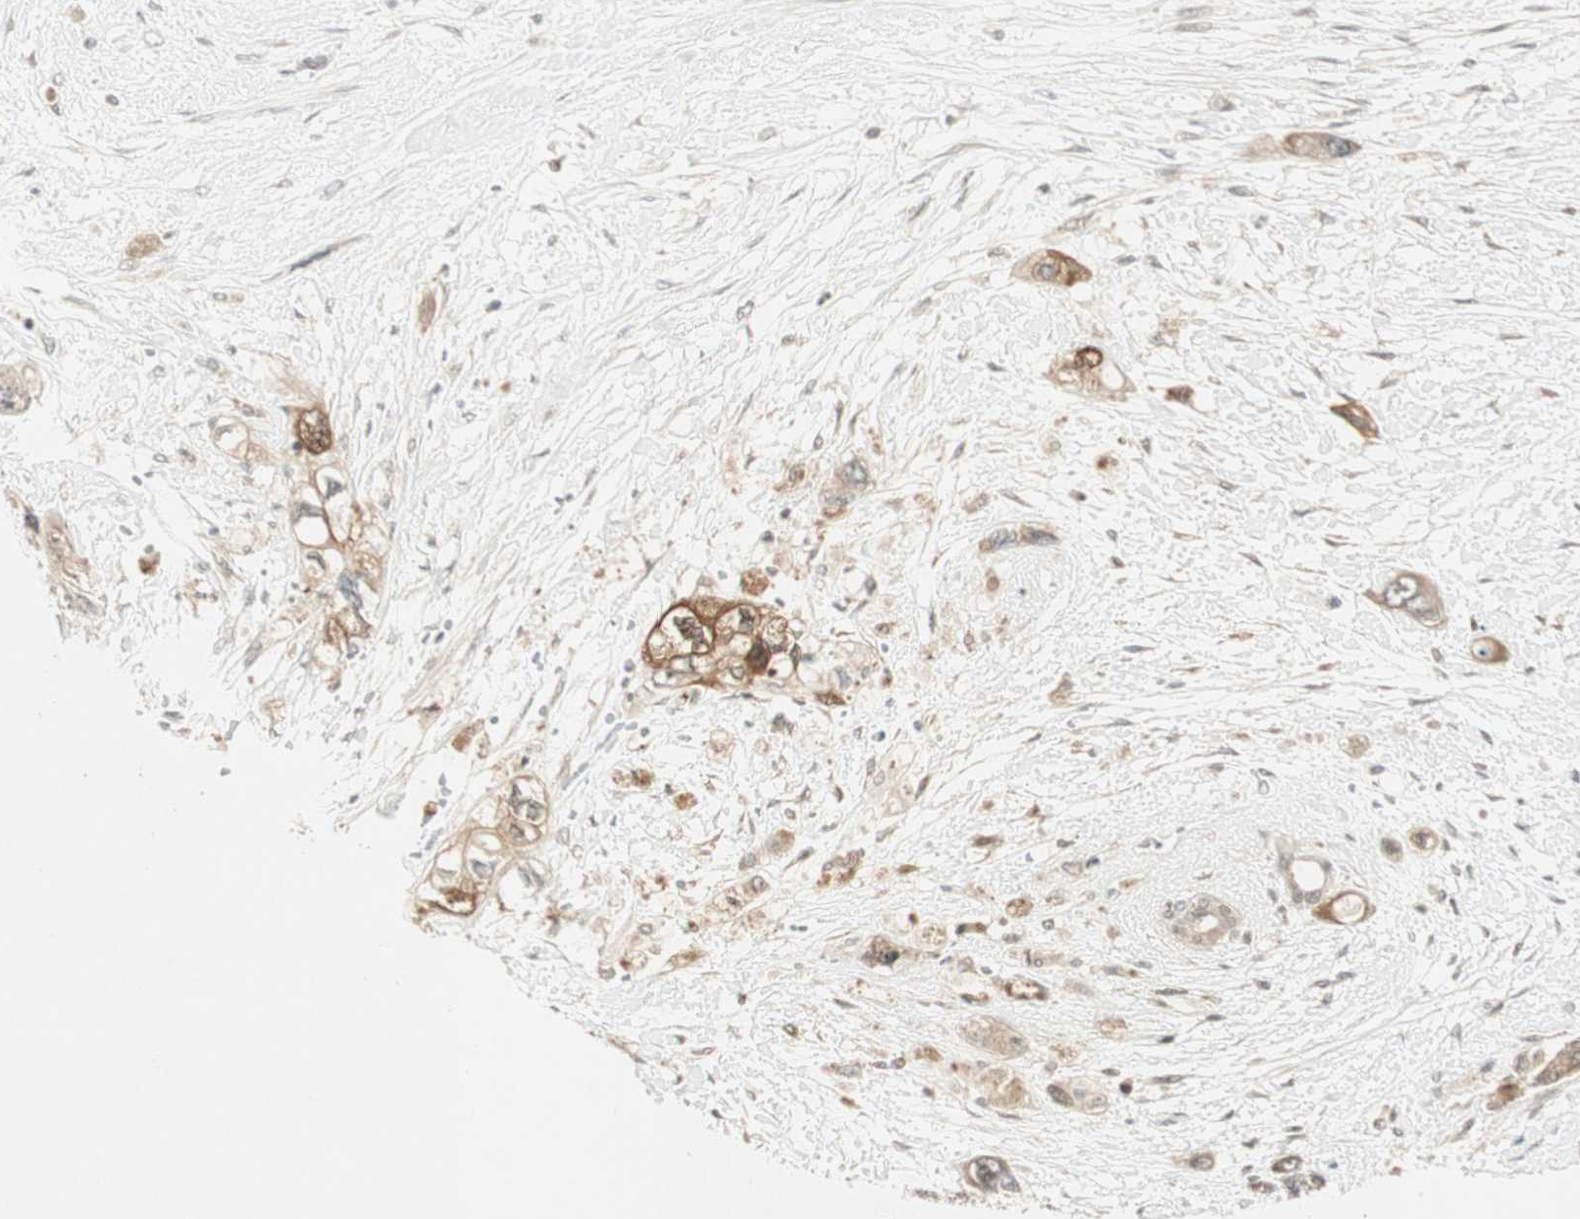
{"staining": {"intensity": "strong", "quantity": ">75%", "location": "cytoplasmic/membranous"}, "tissue": "pancreatic cancer", "cell_type": "Tumor cells", "image_type": "cancer", "snomed": [{"axis": "morphology", "description": "Adenocarcinoma, NOS"}, {"axis": "topography", "description": "Pancreas"}], "caption": "An immunohistochemistry (IHC) histopathology image of neoplastic tissue is shown. Protein staining in brown shows strong cytoplasmic/membranous positivity in pancreatic cancer within tumor cells.", "gene": "ACSL5", "patient": {"sex": "male", "age": 46}}